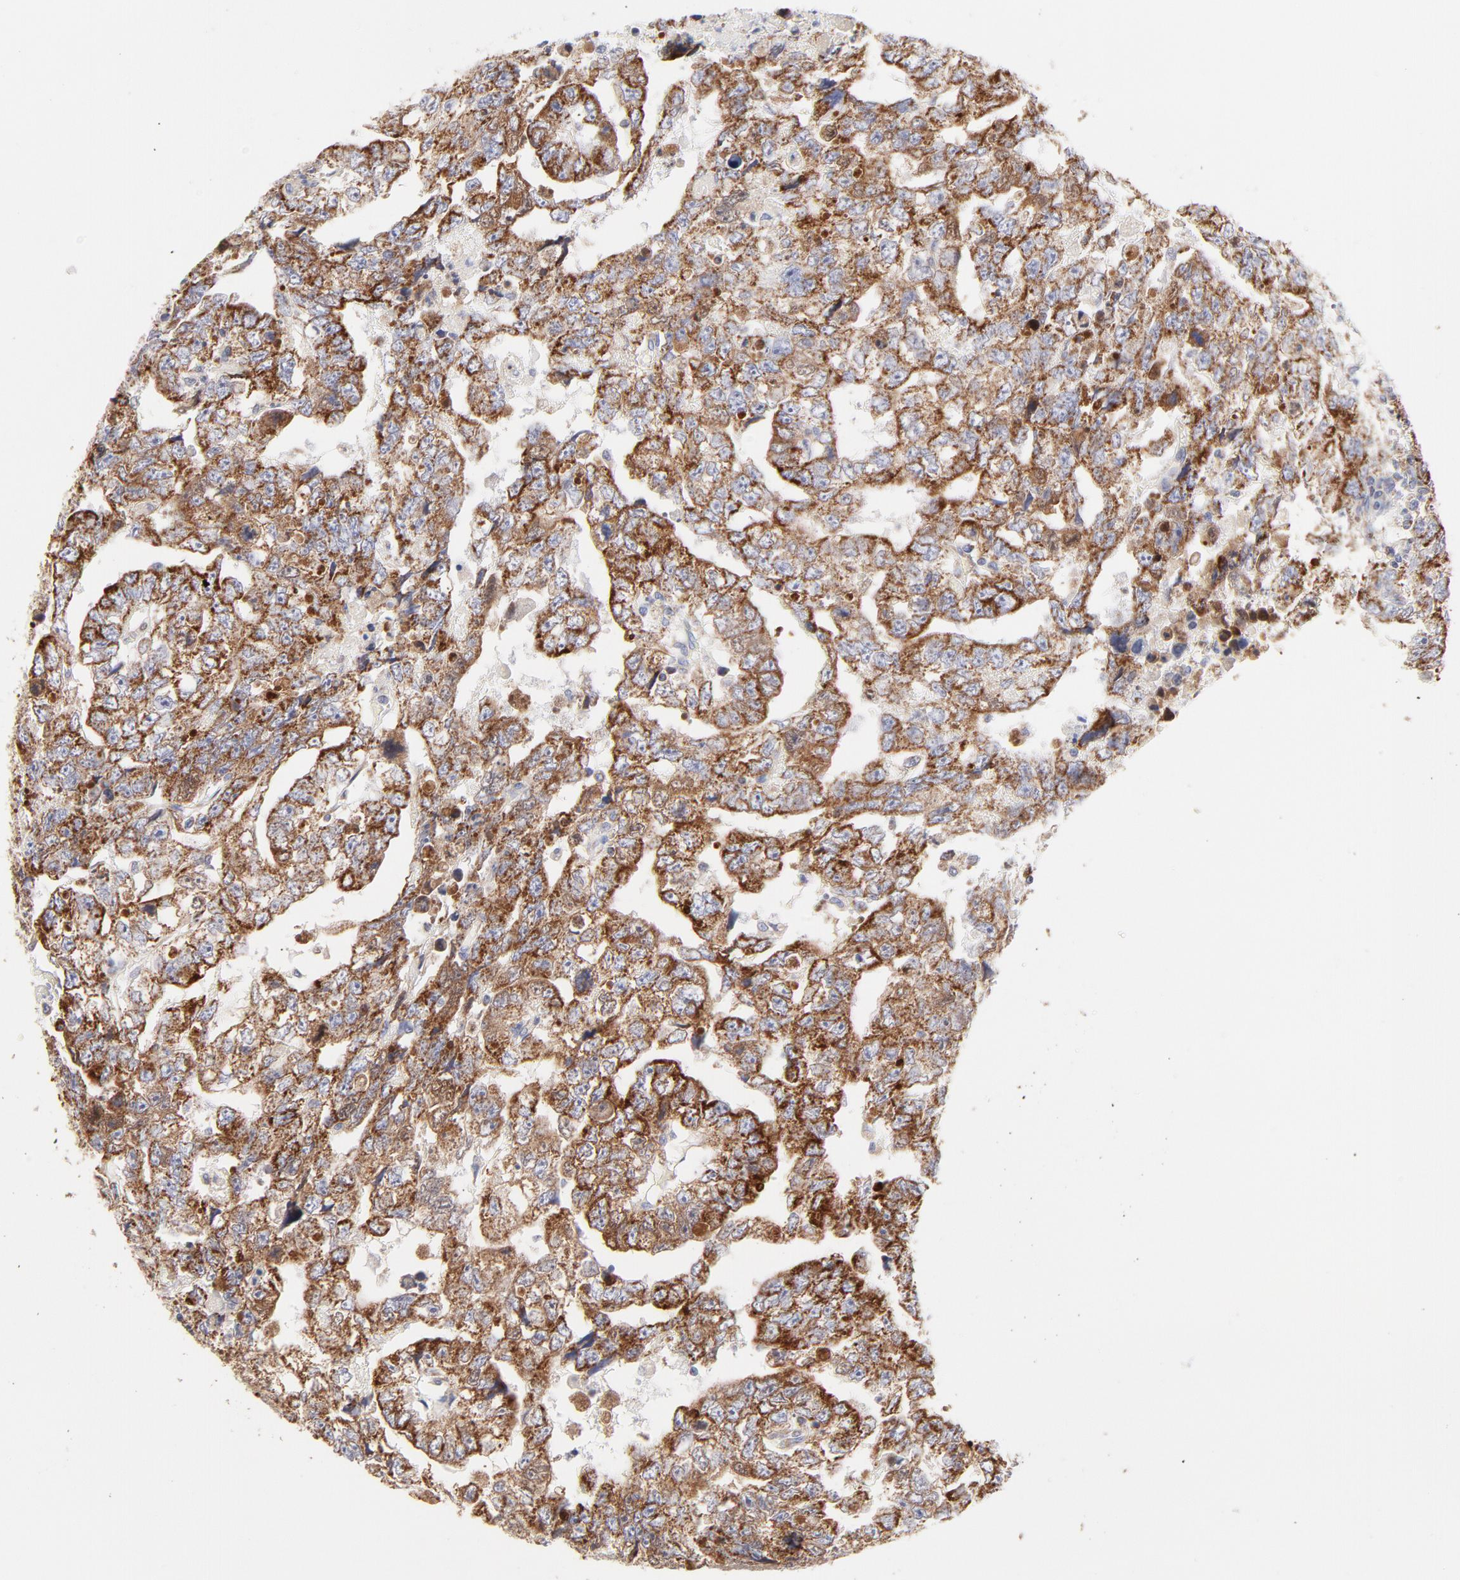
{"staining": {"intensity": "moderate", "quantity": ">75%", "location": "cytoplasmic/membranous"}, "tissue": "testis cancer", "cell_type": "Tumor cells", "image_type": "cancer", "snomed": [{"axis": "morphology", "description": "Carcinoma, Embryonal, NOS"}, {"axis": "topography", "description": "Testis"}], "caption": "Human testis cancer stained for a protein (brown) exhibits moderate cytoplasmic/membranous positive positivity in about >75% of tumor cells.", "gene": "TIMM8A", "patient": {"sex": "male", "age": 36}}